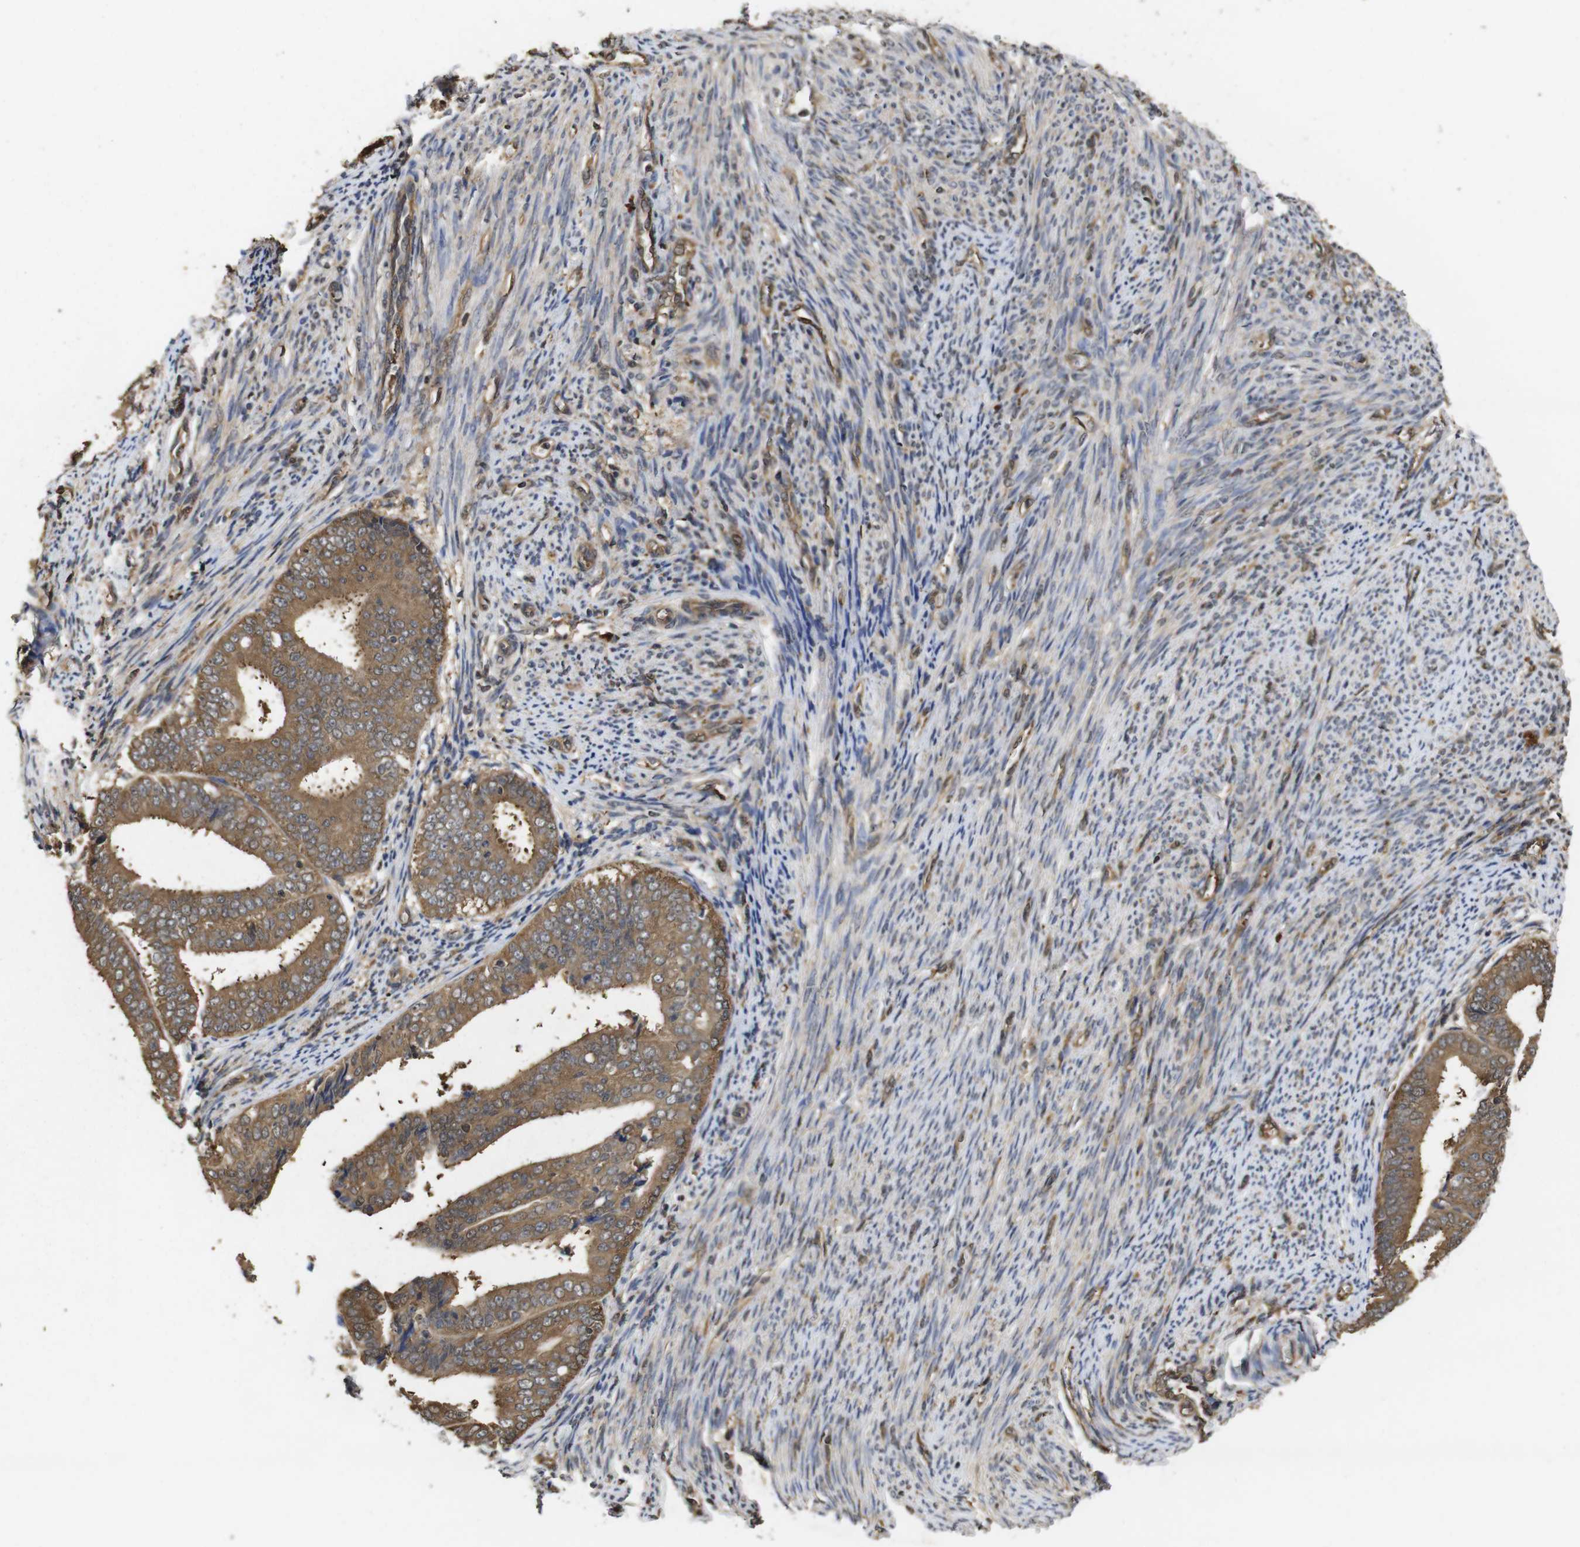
{"staining": {"intensity": "moderate", "quantity": ">75%", "location": "cytoplasmic/membranous"}, "tissue": "endometrial cancer", "cell_type": "Tumor cells", "image_type": "cancer", "snomed": [{"axis": "morphology", "description": "Adenocarcinoma, NOS"}, {"axis": "topography", "description": "Endometrium"}], "caption": "The micrograph exhibits immunohistochemical staining of adenocarcinoma (endometrial). There is moderate cytoplasmic/membranous expression is seen in approximately >75% of tumor cells.", "gene": "SUMO3", "patient": {"sex": "female", "age": 63}}